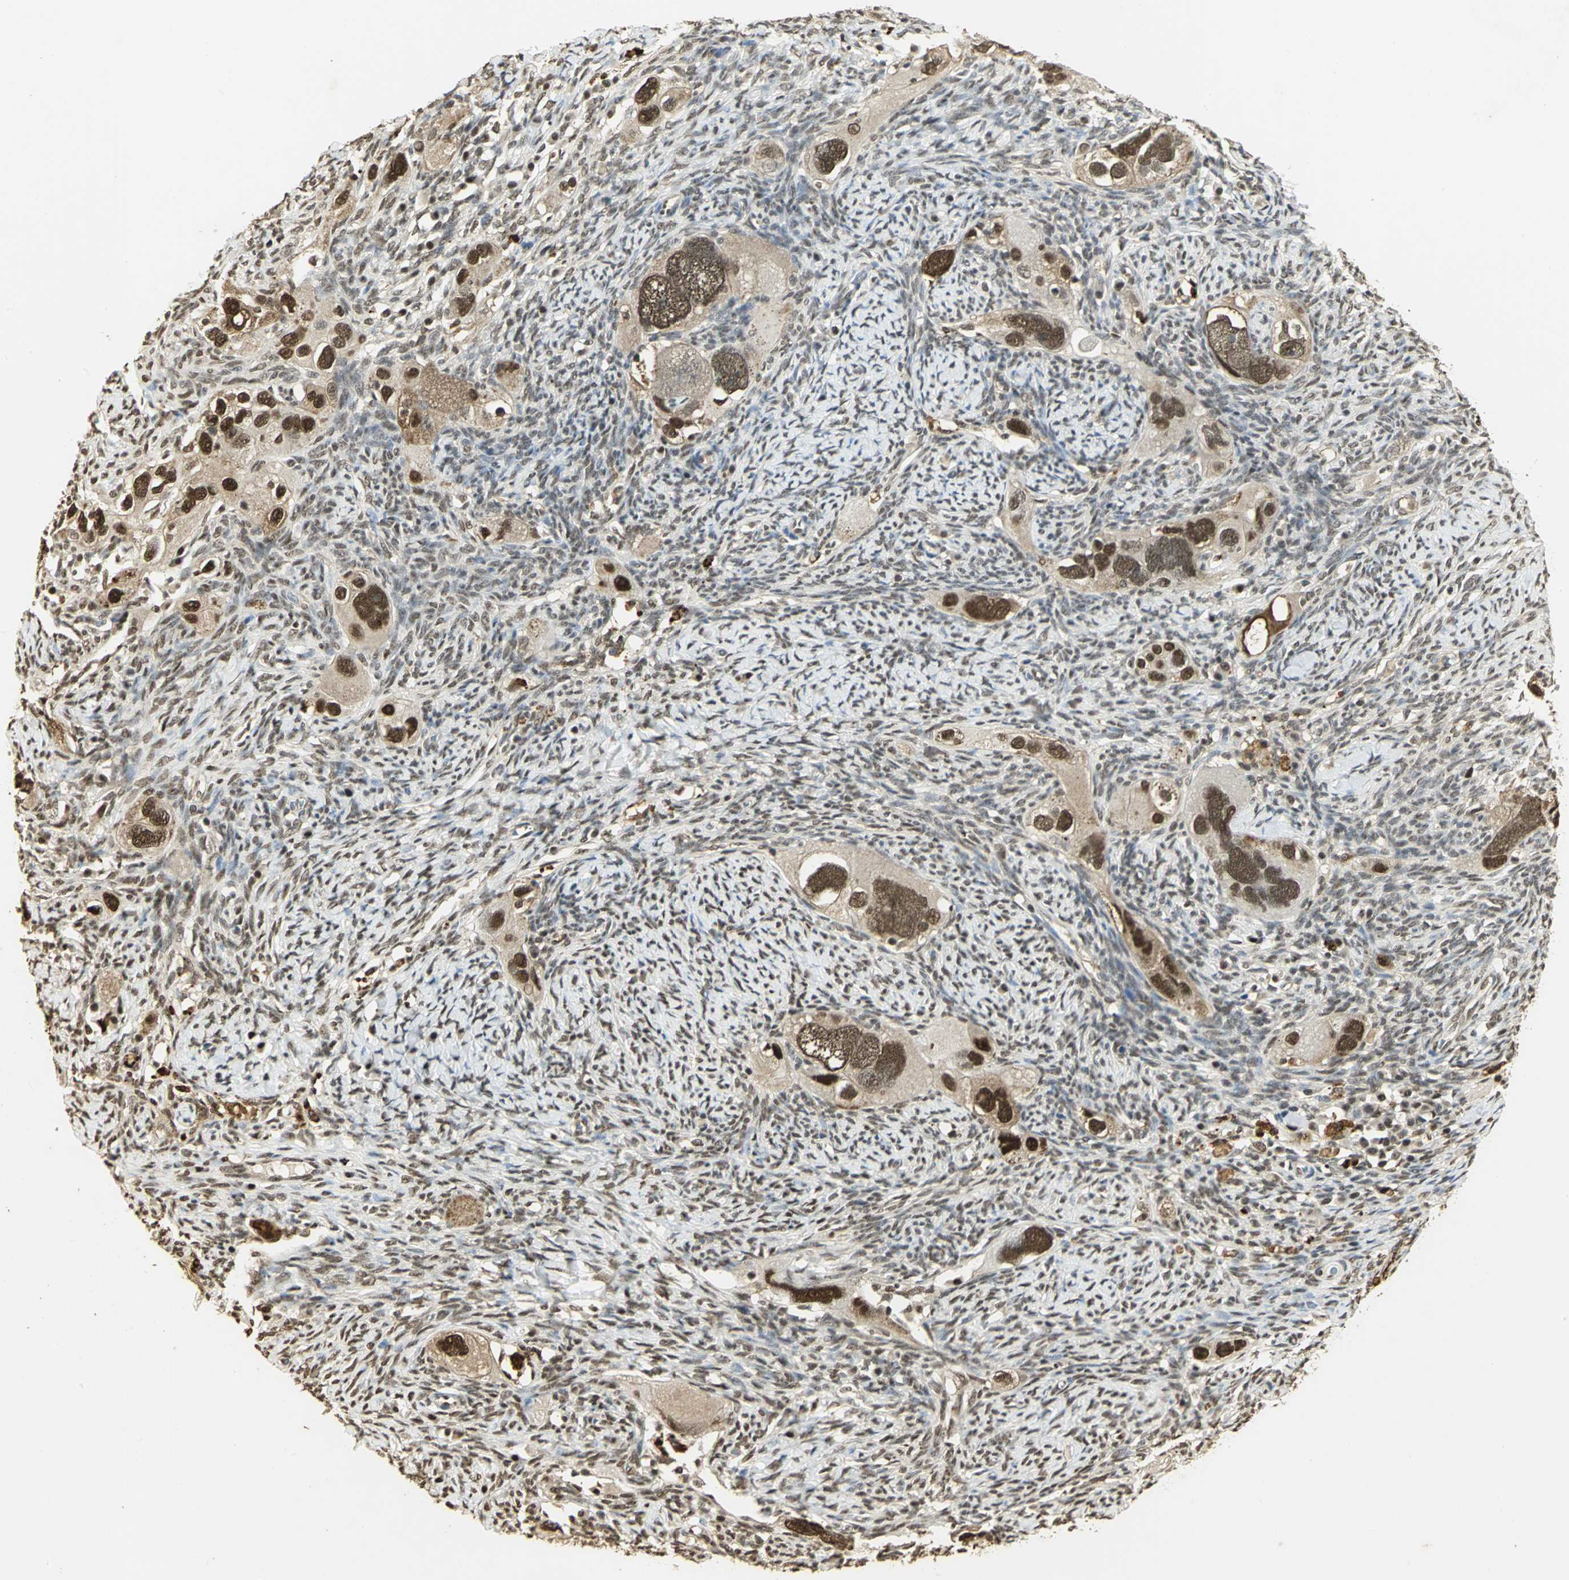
{"staining": {"intensity": "moderate", "quantity": ">75%", "location": "cytoplasmic/membranous,nuclear"}, "tissue": "ovarian cancer", "cell_type": "Tumor cells", "image_type": "cancer", "snomed": [{"axis": "morphology", "description": "Normal tissue, NOS"}, {"axis": "morphology", "description": "Cystadenocarcinoma, serous, NOS"}, {"axis": "topography", "description": "Ovary"}], "caption": "Immunohistochemistry (IHC) of human serous cystadenocarcinoma (ovarian) demonstrates medium levels of moderate cytoplasmic/membranous and nuclear staining in about >75% of tumor cells.", "gene": "SET", "patient": {"sex": "female", "age": 62}}